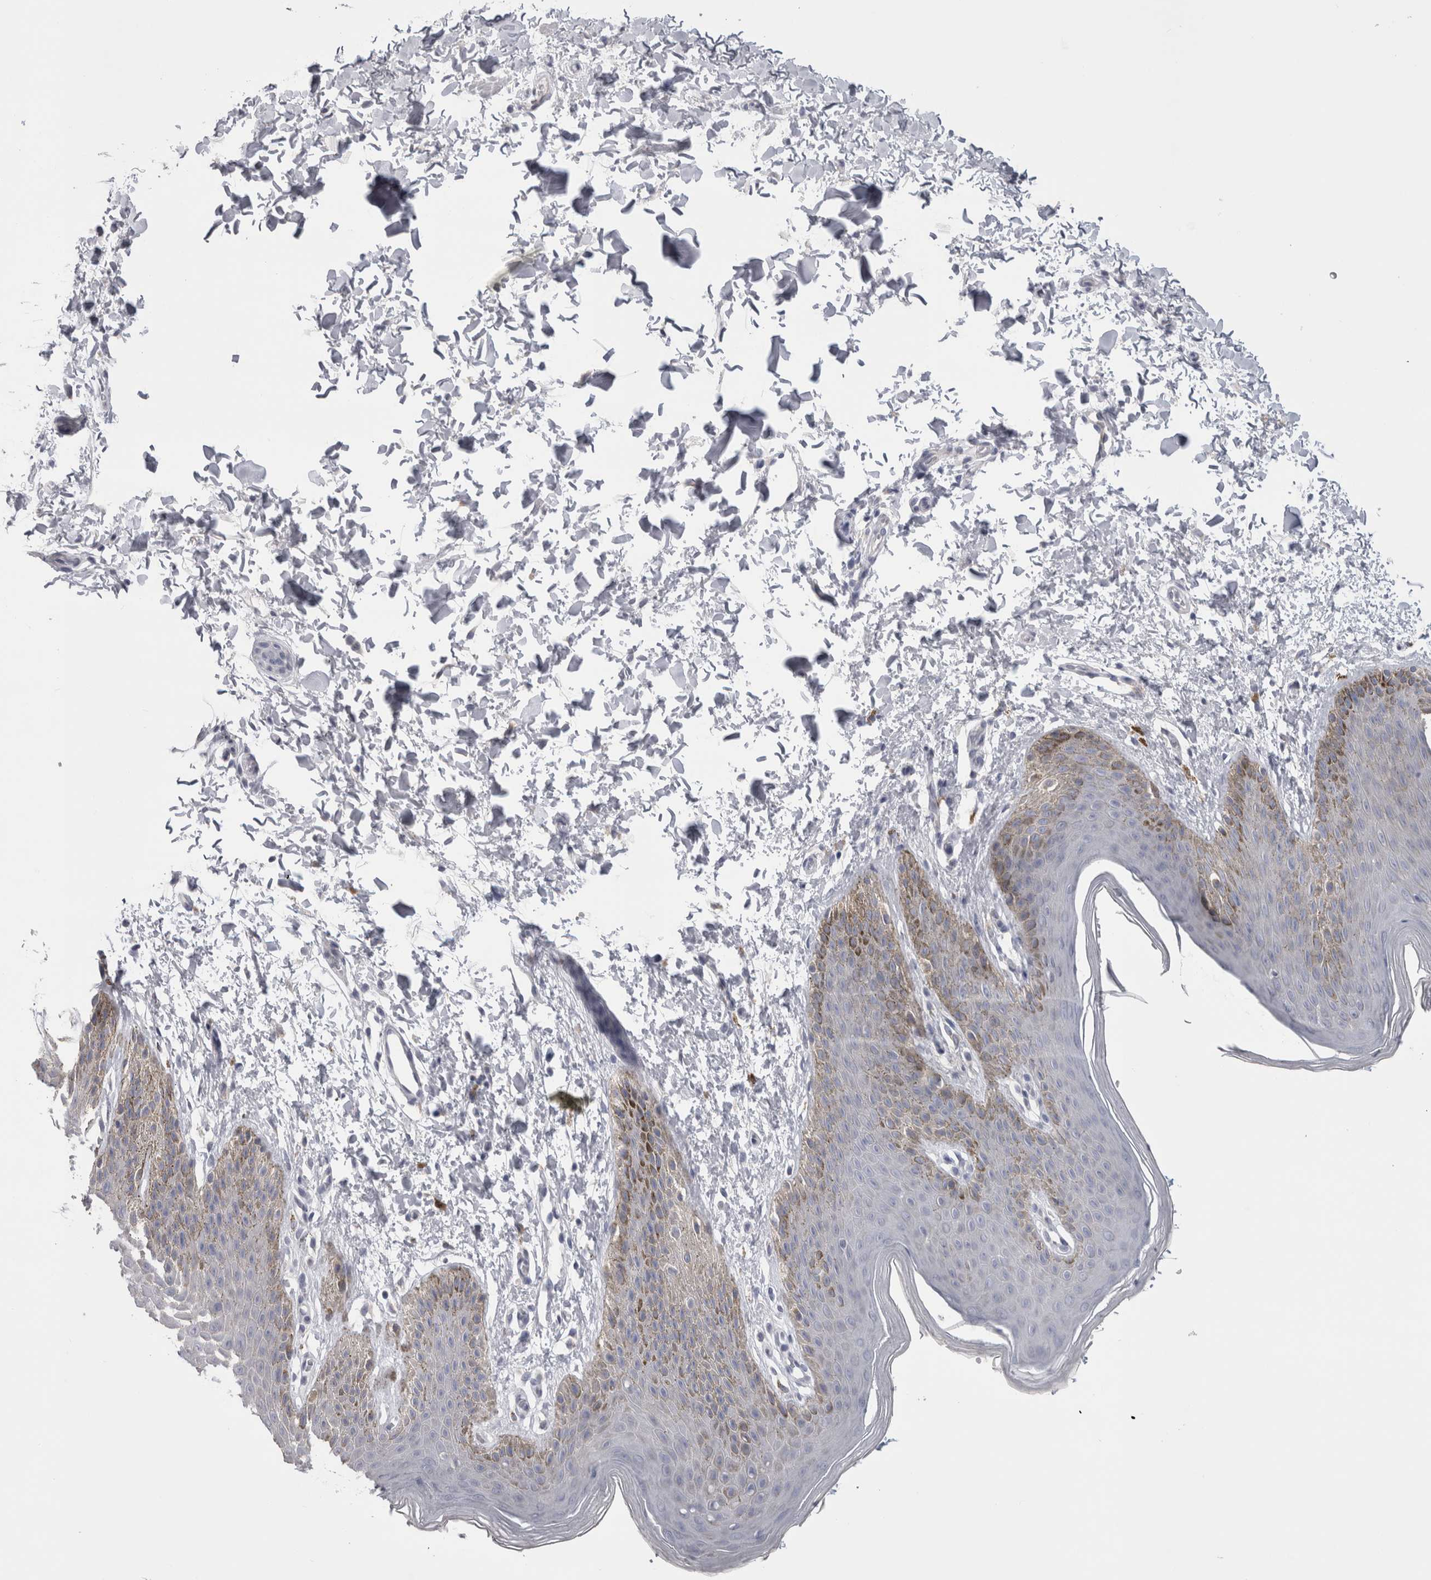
{"staining": {"intensity": "weak", "quantity": "<25%", "location": "cytoplasmic/membranous"}, "tissue": "skin", "cell_type": "Epidermal cells", "image_type": "normal", "snomed": [{"axis": "morphology", "description": "Normal tissue, NOS"}, {"axis": "topography", "description": "Anal"}, {"axis": "topography", "description": "Peripheral nerve tissue"}], "caption": "Histopathology image shows no significant protein staining in epidermal cells of unremarkable skin.", "gene": "DHRS4", "patient": {"sex": "male", "age": 44}}